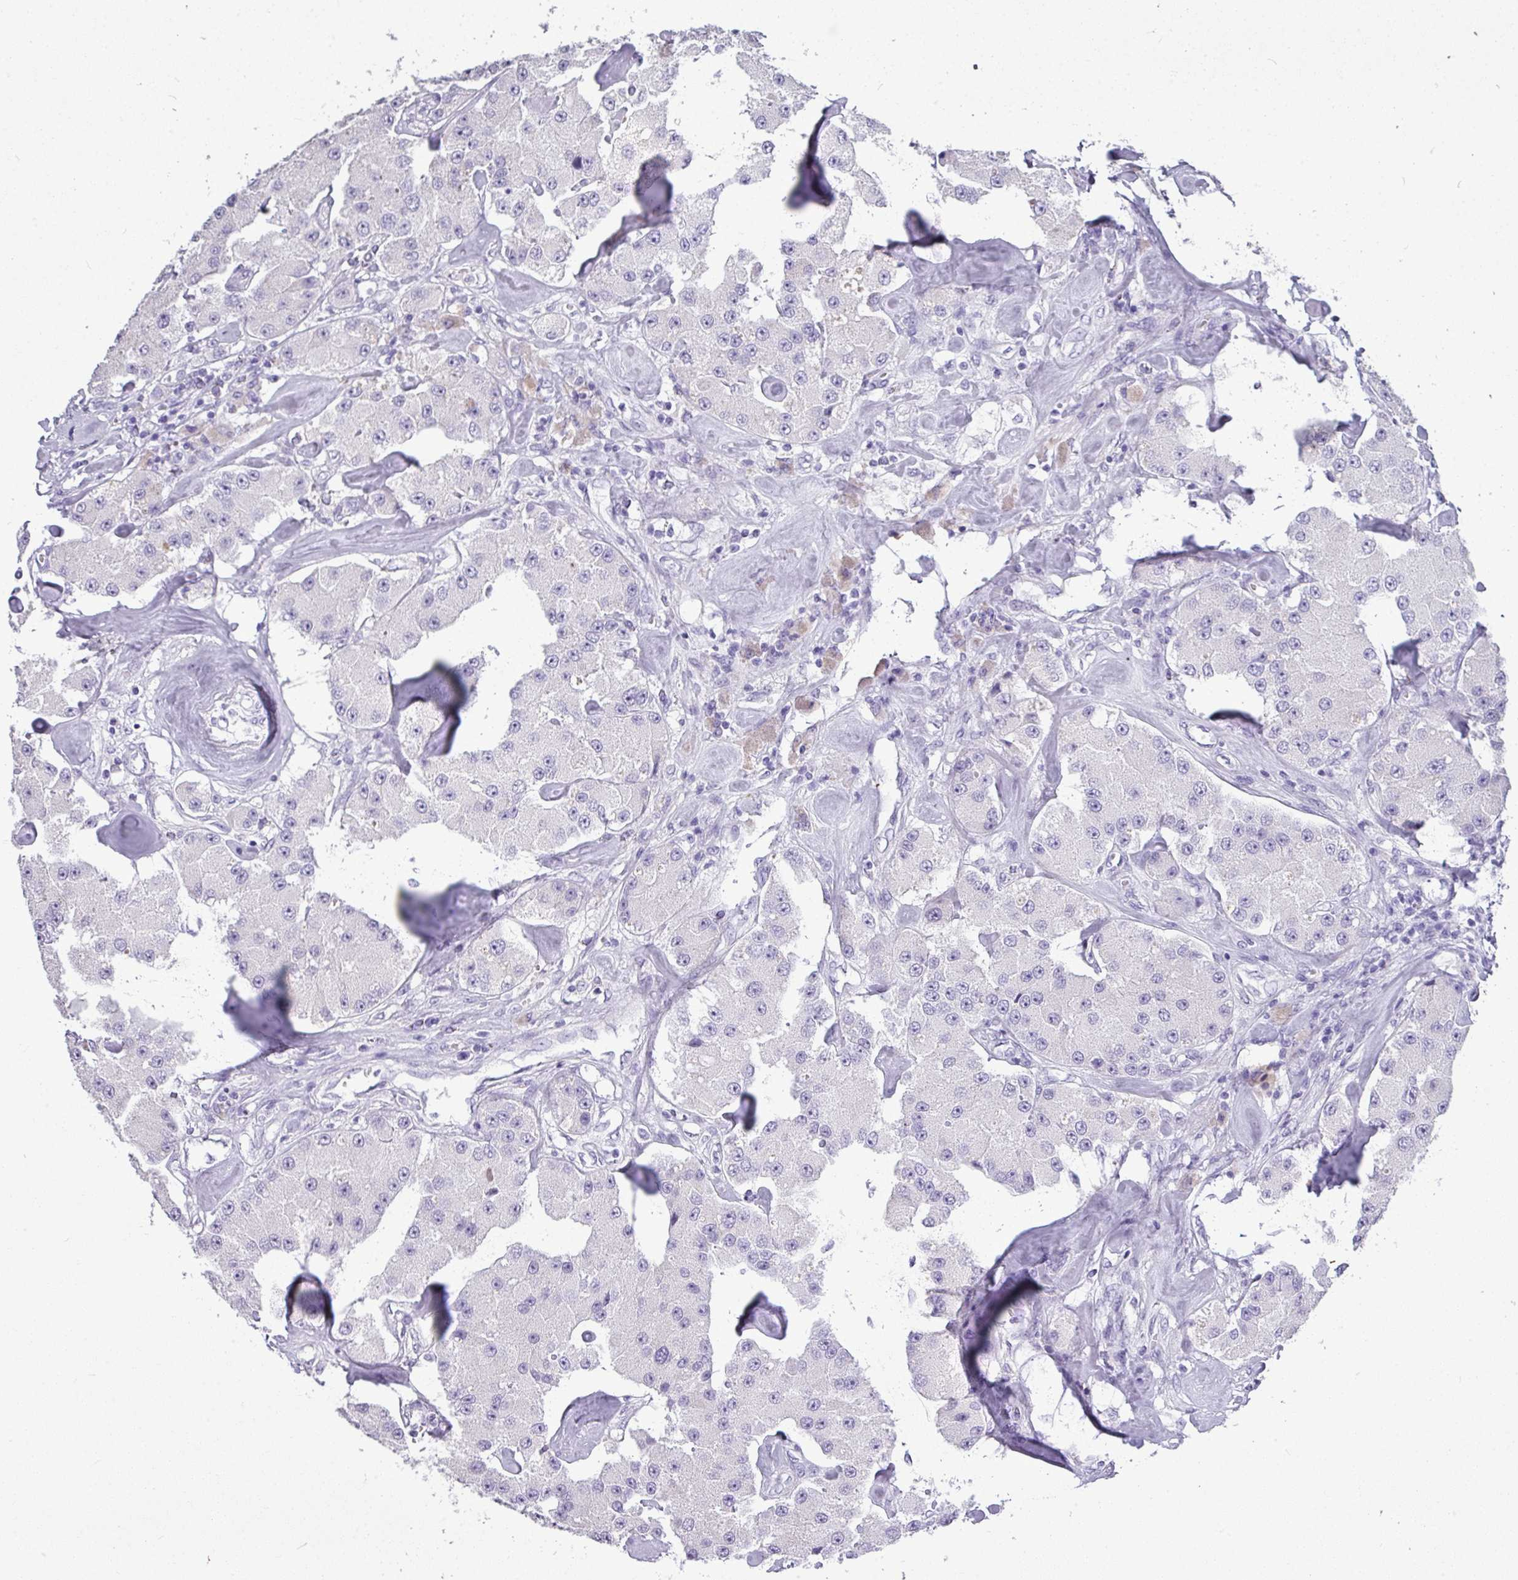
{"staining": {"intensity": "negative", "quantity": "none", "location": "none"}, "tissue": "carcinoid", "cell_type": "Tumor cells", "image_type": "cancer", "snomed": [{"axis": "morphology", "description": "Carcinoid, malignant, NOS"}, {"axis": "topography", "description": "Pancreas"}], "caption": "An IHC image of carcinoid is shown. There is no staining in tumor cells of carcinoid. (DAB (3,3'-diaminobenzidine) immunohistochemistry (IHC) with hematoxylin counter stain).", "gene": "TMEM91", "patient": {"sex": "male", "age": 41}}